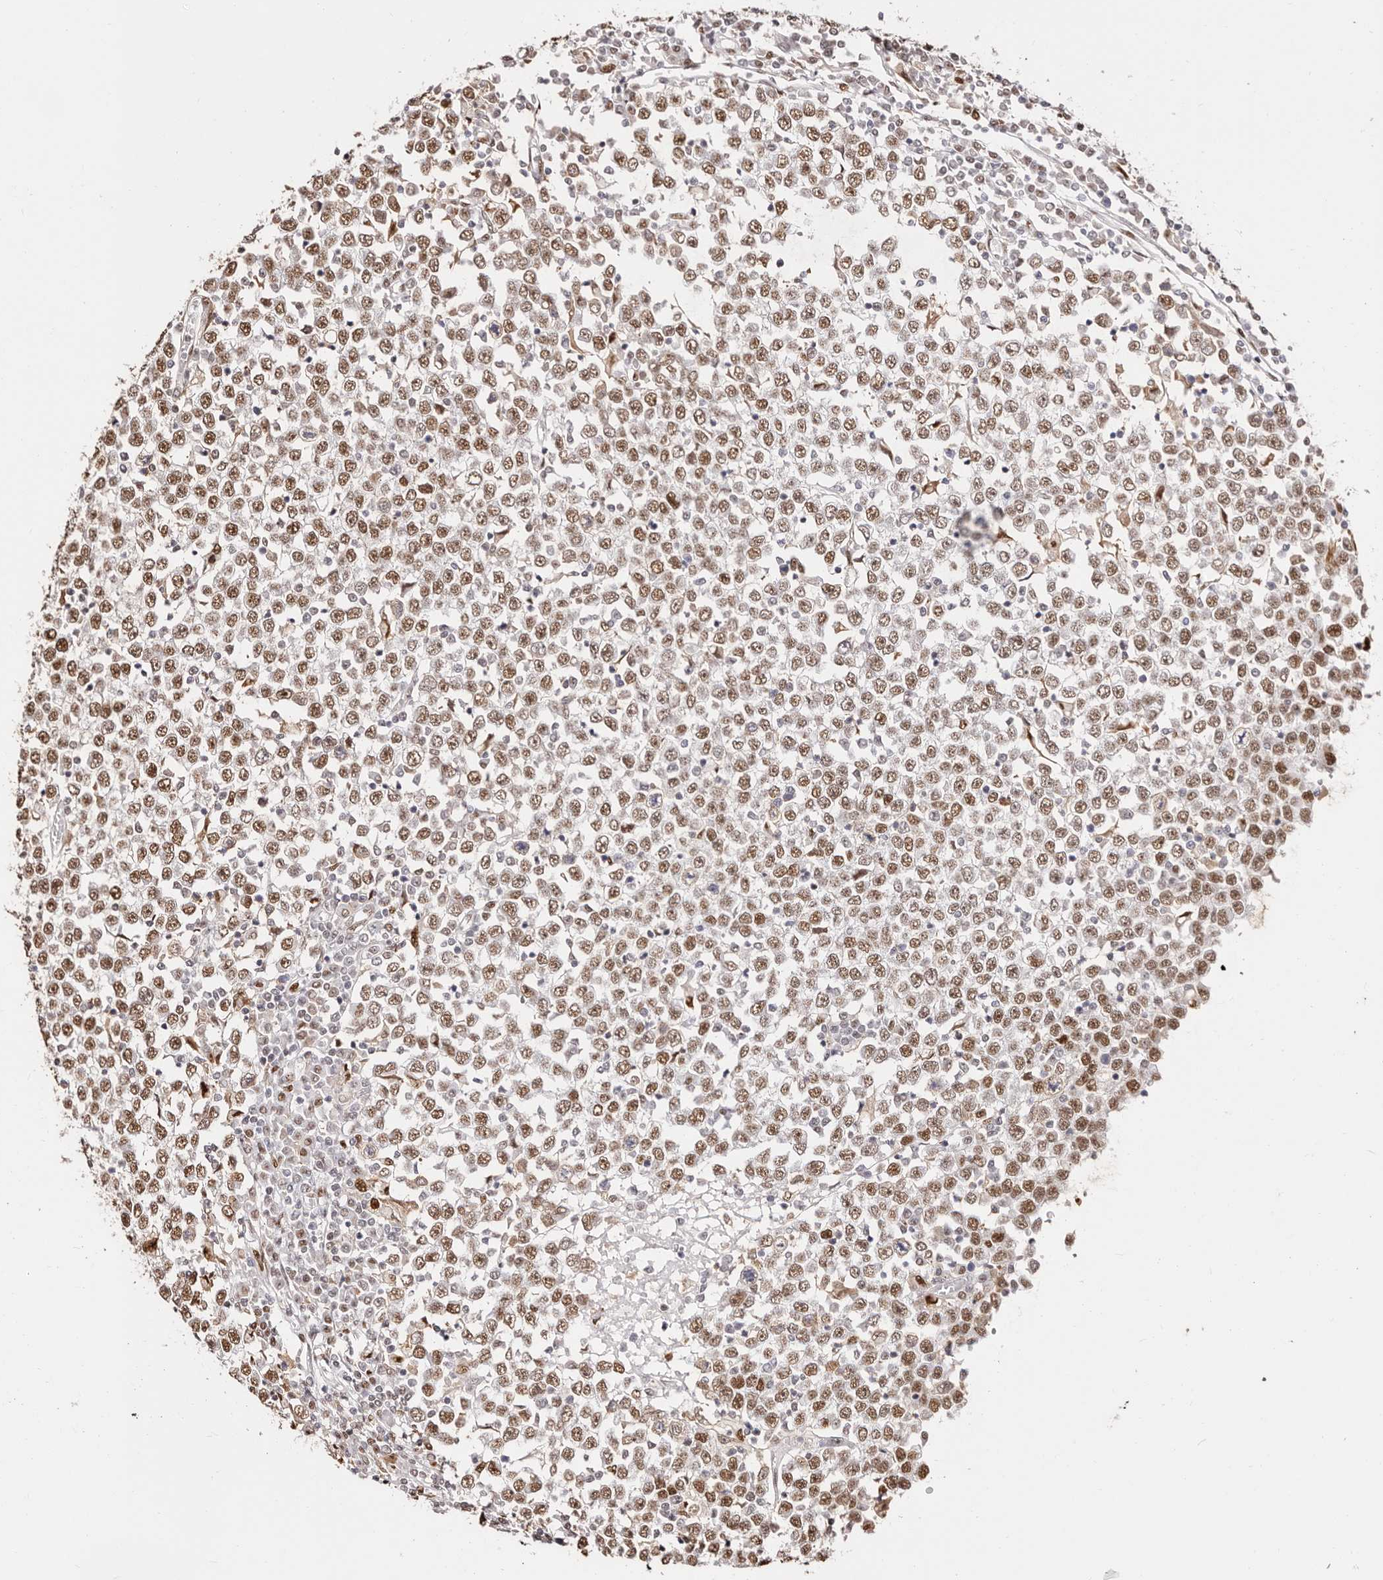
{"staining": {"intensity": "moderate", "quantity": ">75%", "location": "nuclear"}, "tissue": "testis cancer", "cell_type": "Tumor cells", "image_type": "cancer", "snomed": [{"axis": "morphology", "description": "Seminoma, NOS"}, {"axis": "topography", "description": "Testis"}], "caption": "Moderate nuclear positivity for a protein is appreciated in approximately >75% of tumor cells of seminoma (testis) using immunohistochemistry (IHC).", "gene": "TKT", "patient": {"sex": "male", "age": 65}}